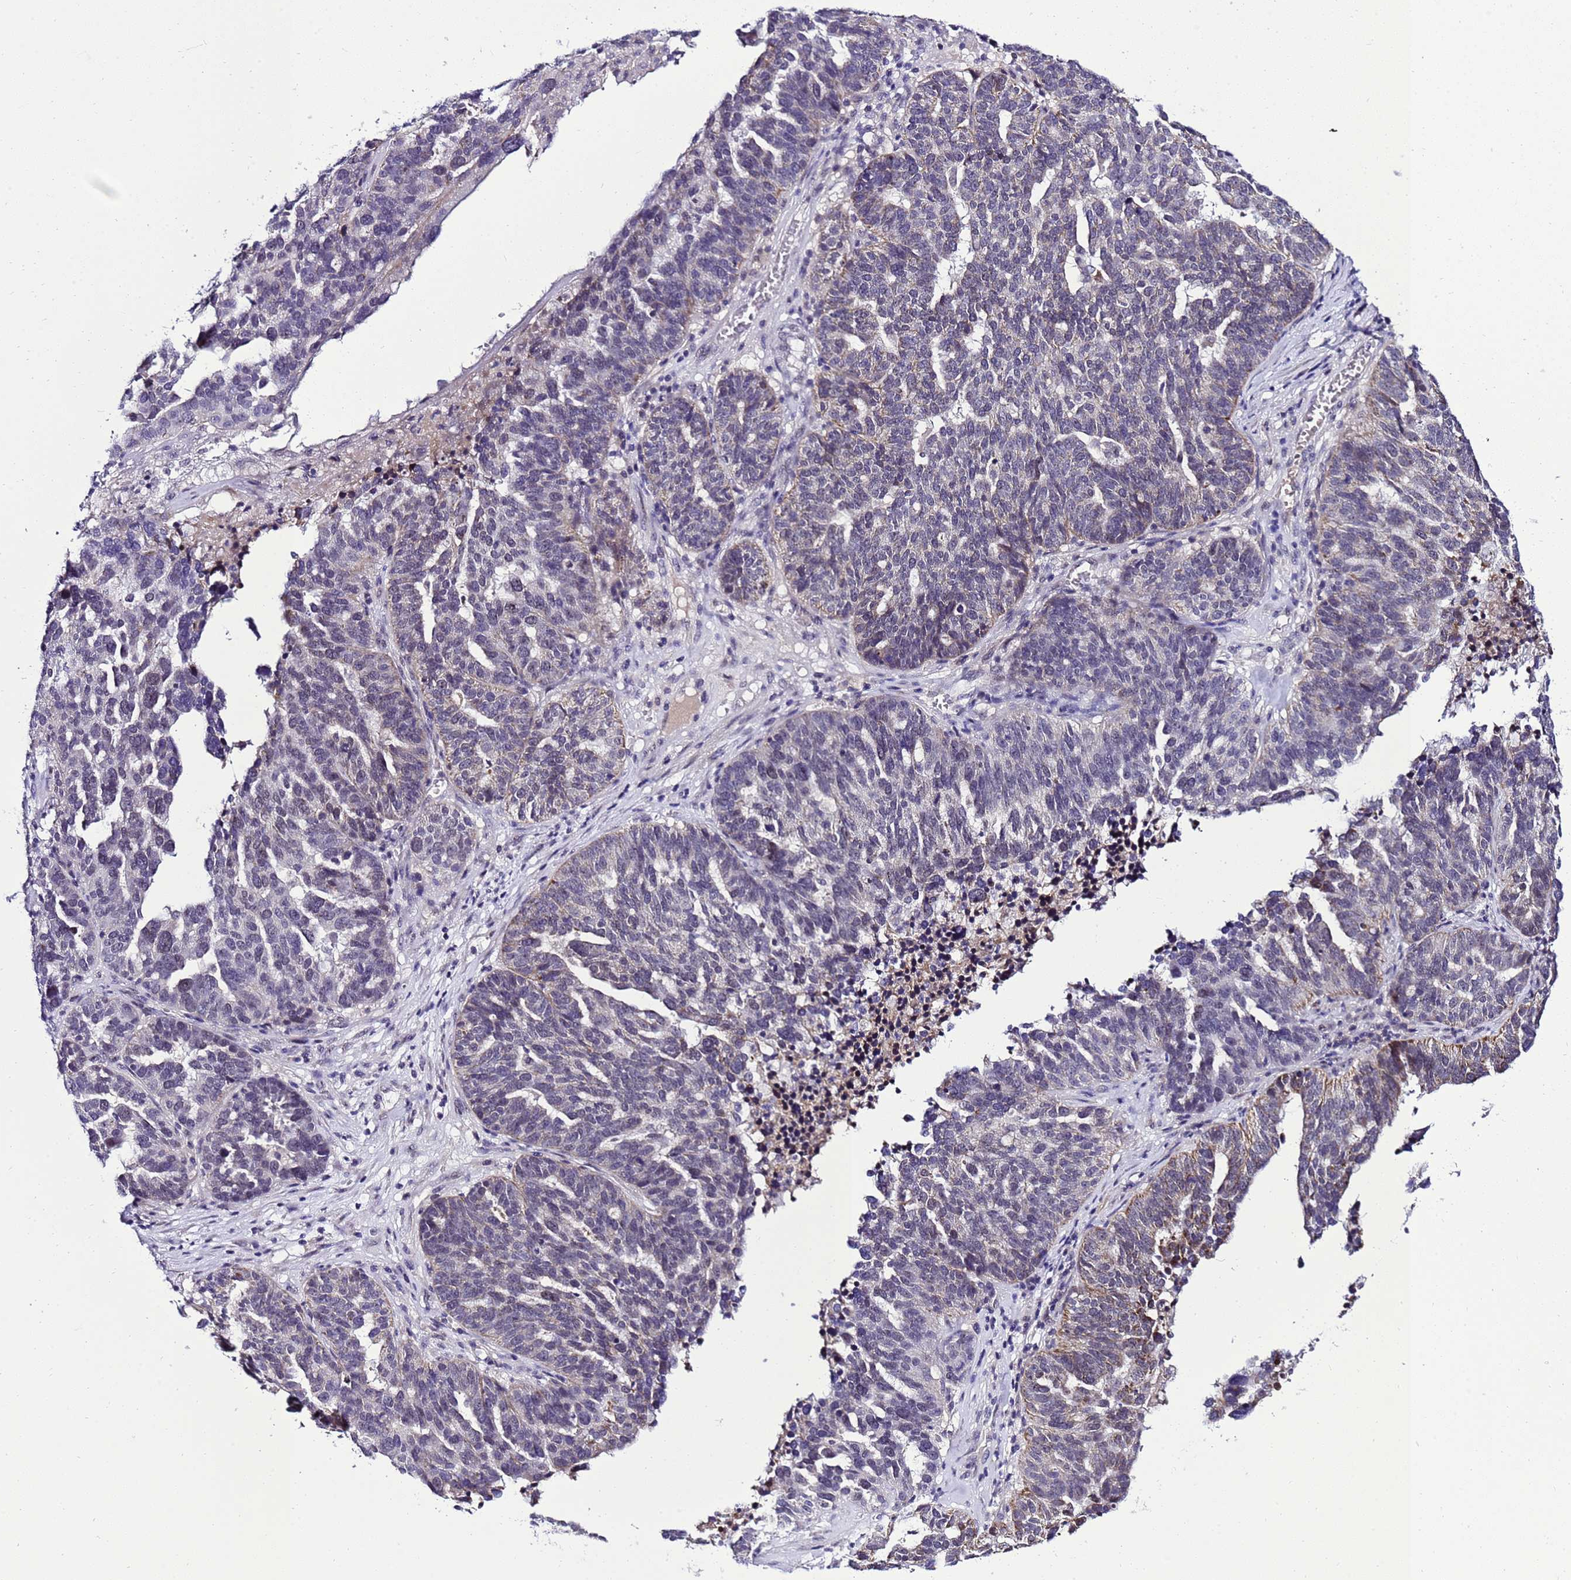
{"staining": {"intensity": "negative", "quantity": "none", "location": "none"}, "tissue": "ovarian cancer", "cell_type": "Tumor cells", "image_type": "cancer", "snomed": [{"axis": "morphology", "description": "Cystadenocarcinoma, serous, NOS"}, {"axis": "topography", "description": "Ovary"}], "caption": "Histopathology image shows no significant protein positivity in tumor cells of ovarian cancer (serous cystadenocarcinoma).", "gene": "C19orf47", "patient": {"sex": "female", "age": 59}}